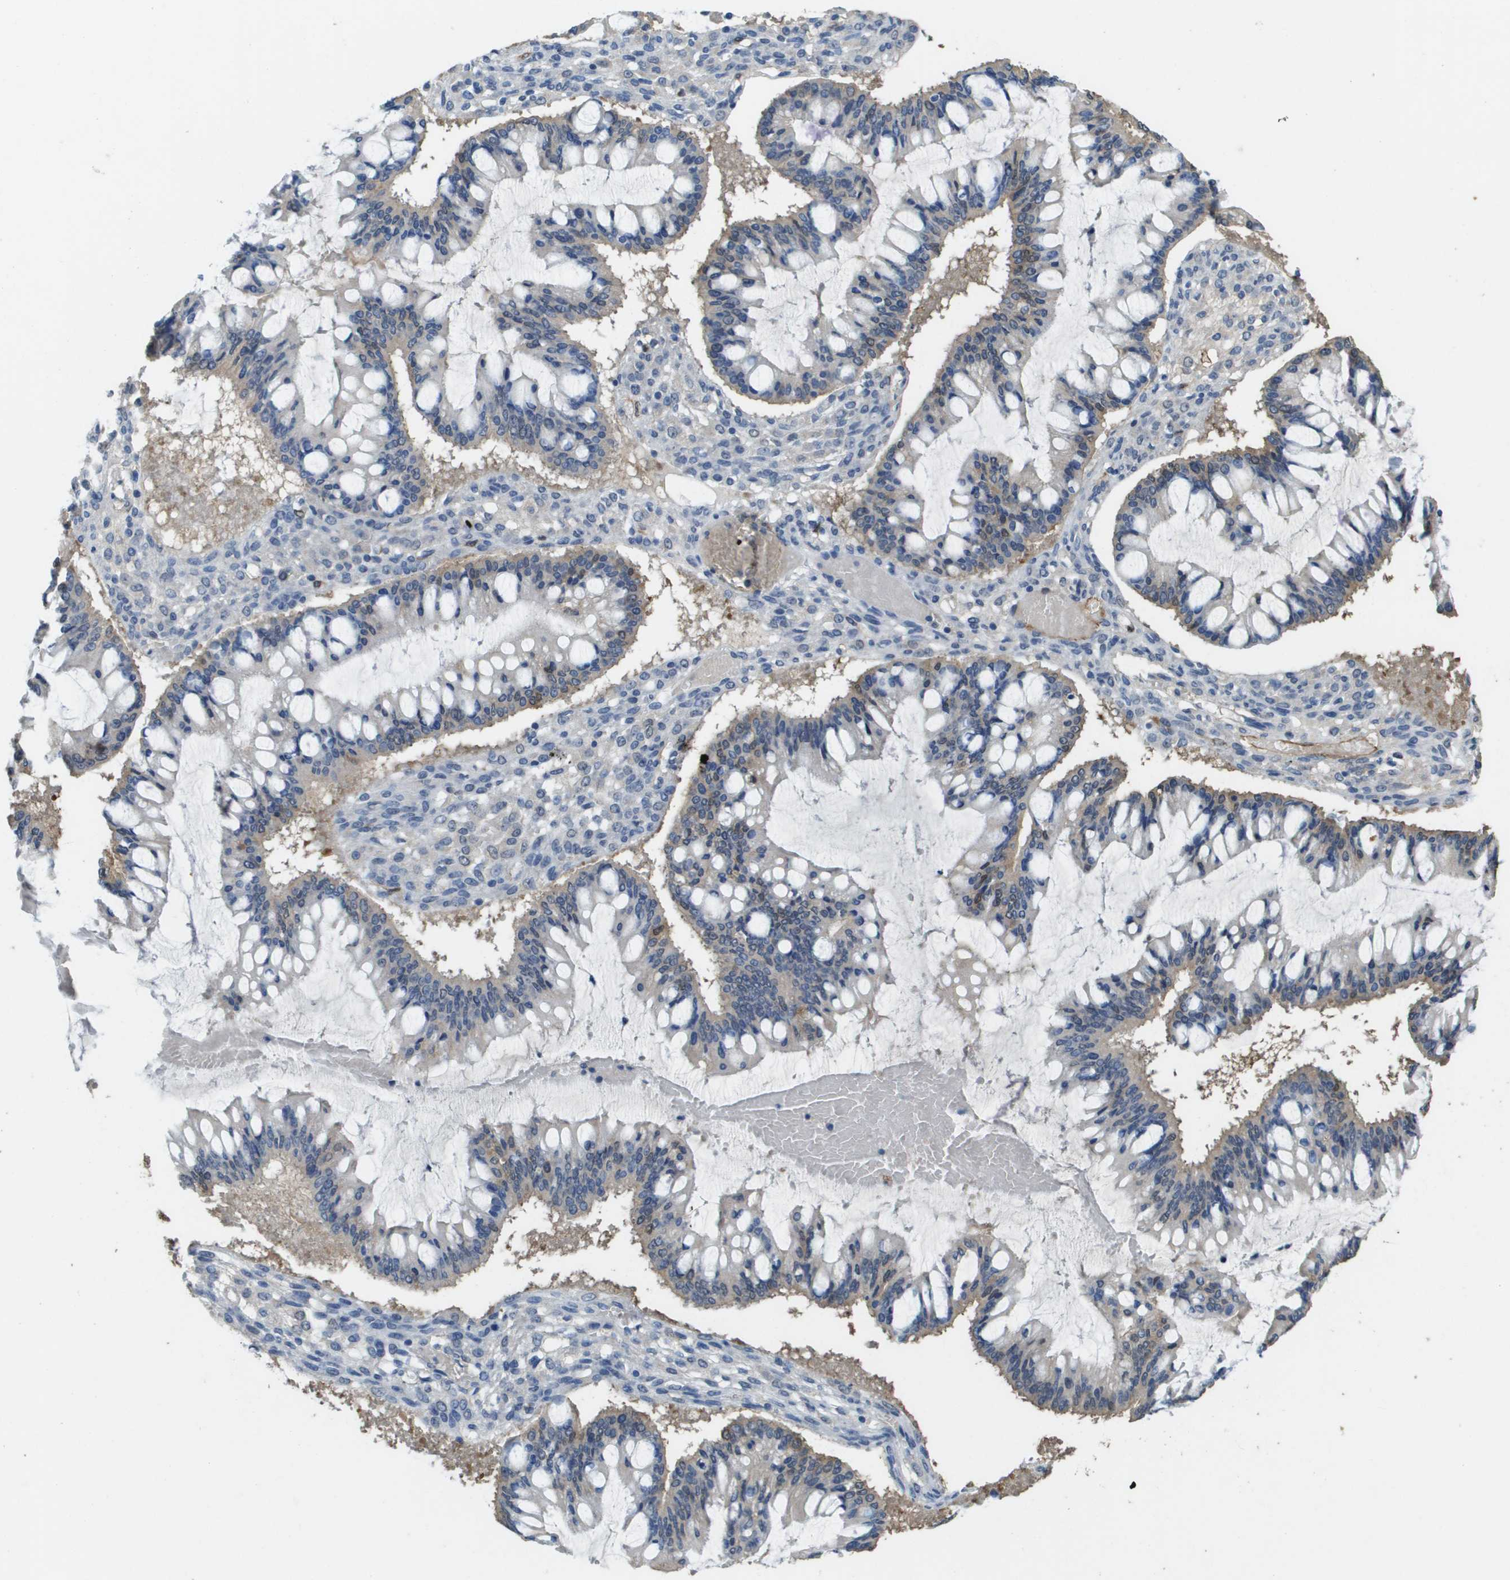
{"staining": {"intensity": "weak", "quantity": "25%-75%", "location": "cytoplasmic/membranous"}, "tissue": "ovarian cancer", "cell_type": "Tumor cells", "image_type": "cancer", "snomed": [{"axis": "morphology", "description": "Cystadenocarcinoma, mucinous, NOS"}, {"axis": "topography", "description": "Ovary"}], "caption": "Protein analysis of mucinous cystadenocarcinoma (ovarian) tissue shows weak cytoplasmic/membranous expression in approximately 25%-75% of tumor cells.", "gene": "FABP5", "patient": {"sex": "female", "age": 73}}